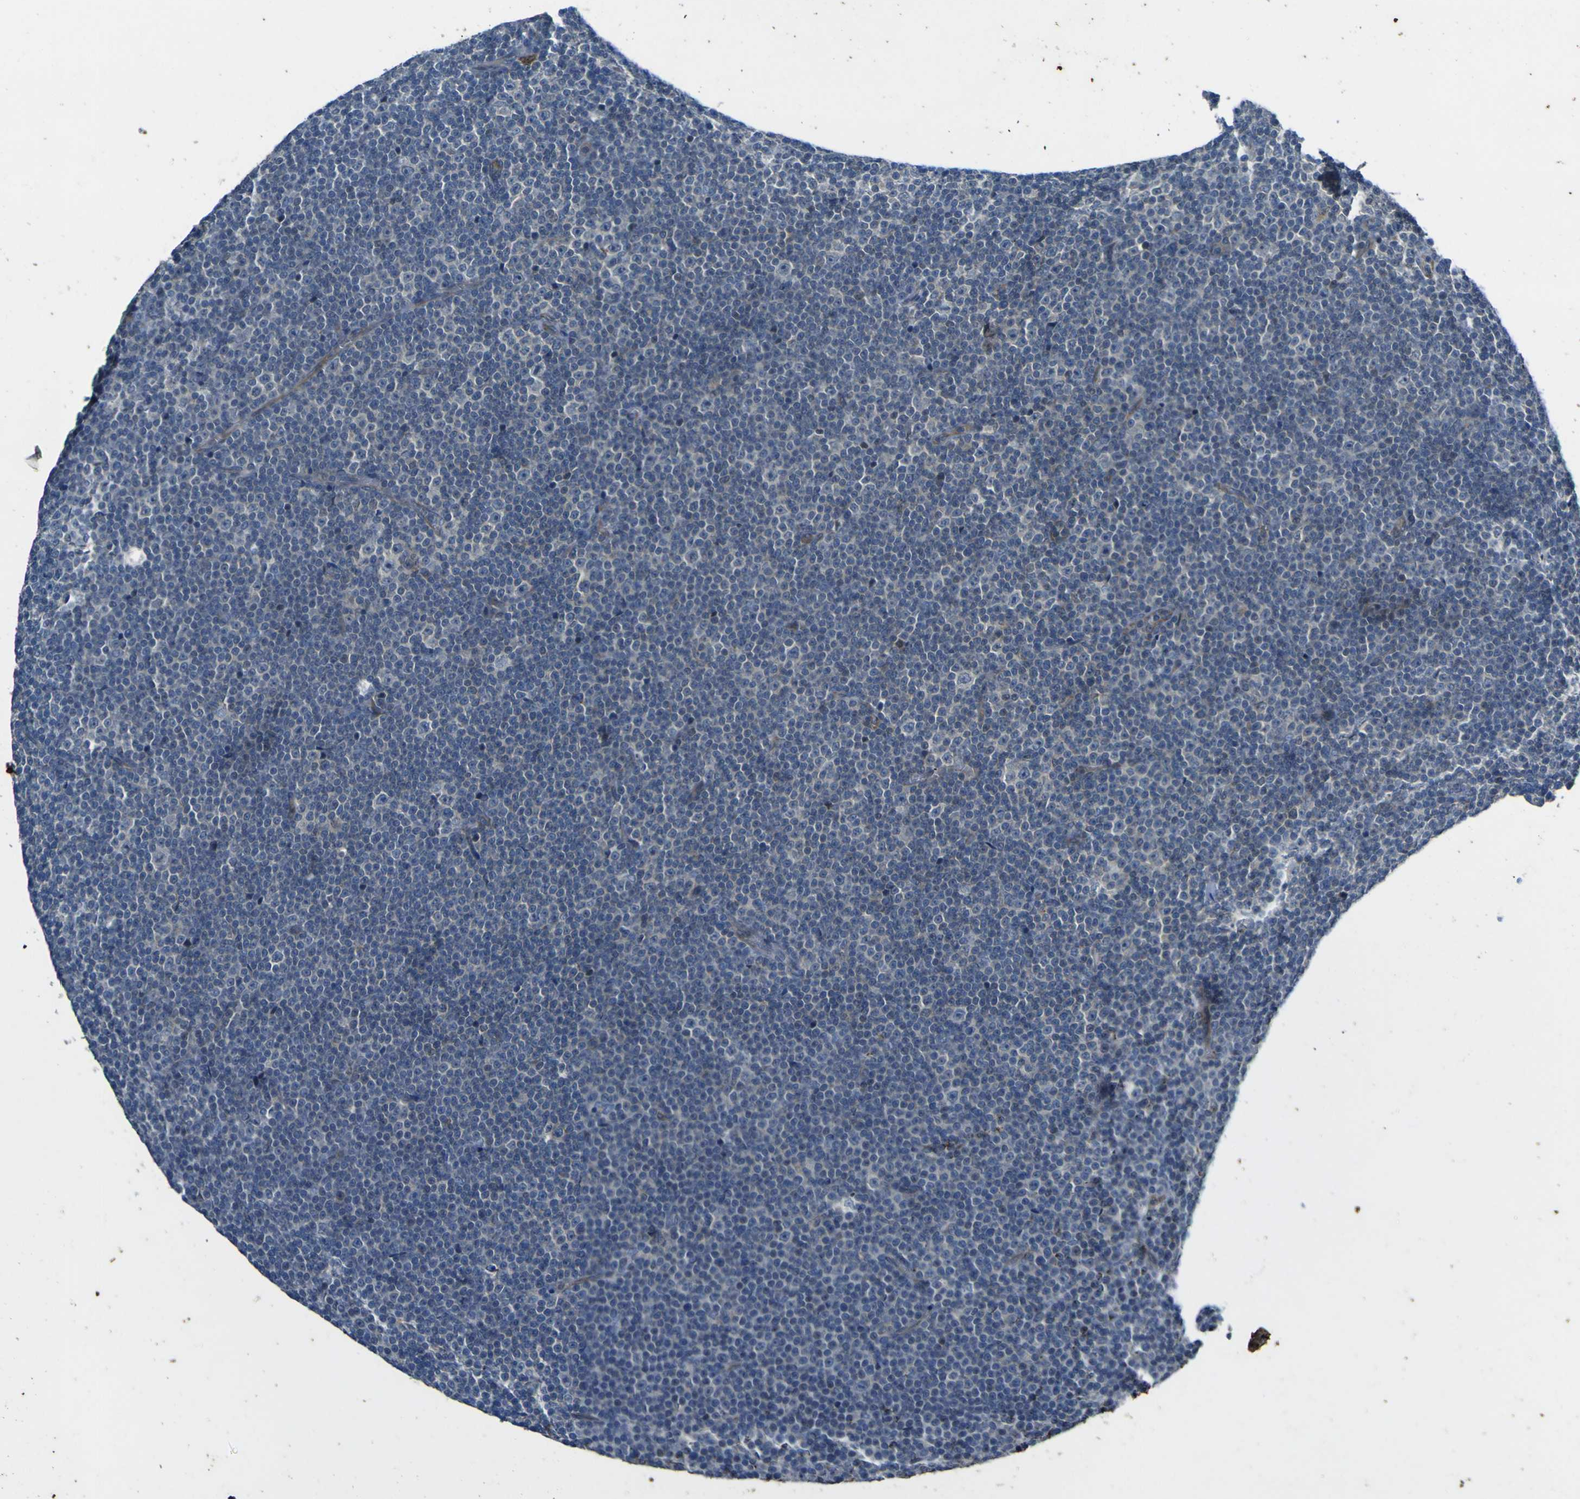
{"staining": {"intensity": "negative", "quantity": "none", "location": "none"}, "tissue": "lymphoma", "cell_type": "Tumor cells", "image_type": "cancer", "snomed": [{"axis": "morphology", "description": "Malignant lymphoma, non-Hodgkin's type, Low grade"}, {"axis": "topography", "description": "Lymph node"}], "caption": "Tumor cells show no significant protein positivity in lymphoma.", "gene": "LDLR", "patient": {"sex": "female", "age": 67}}